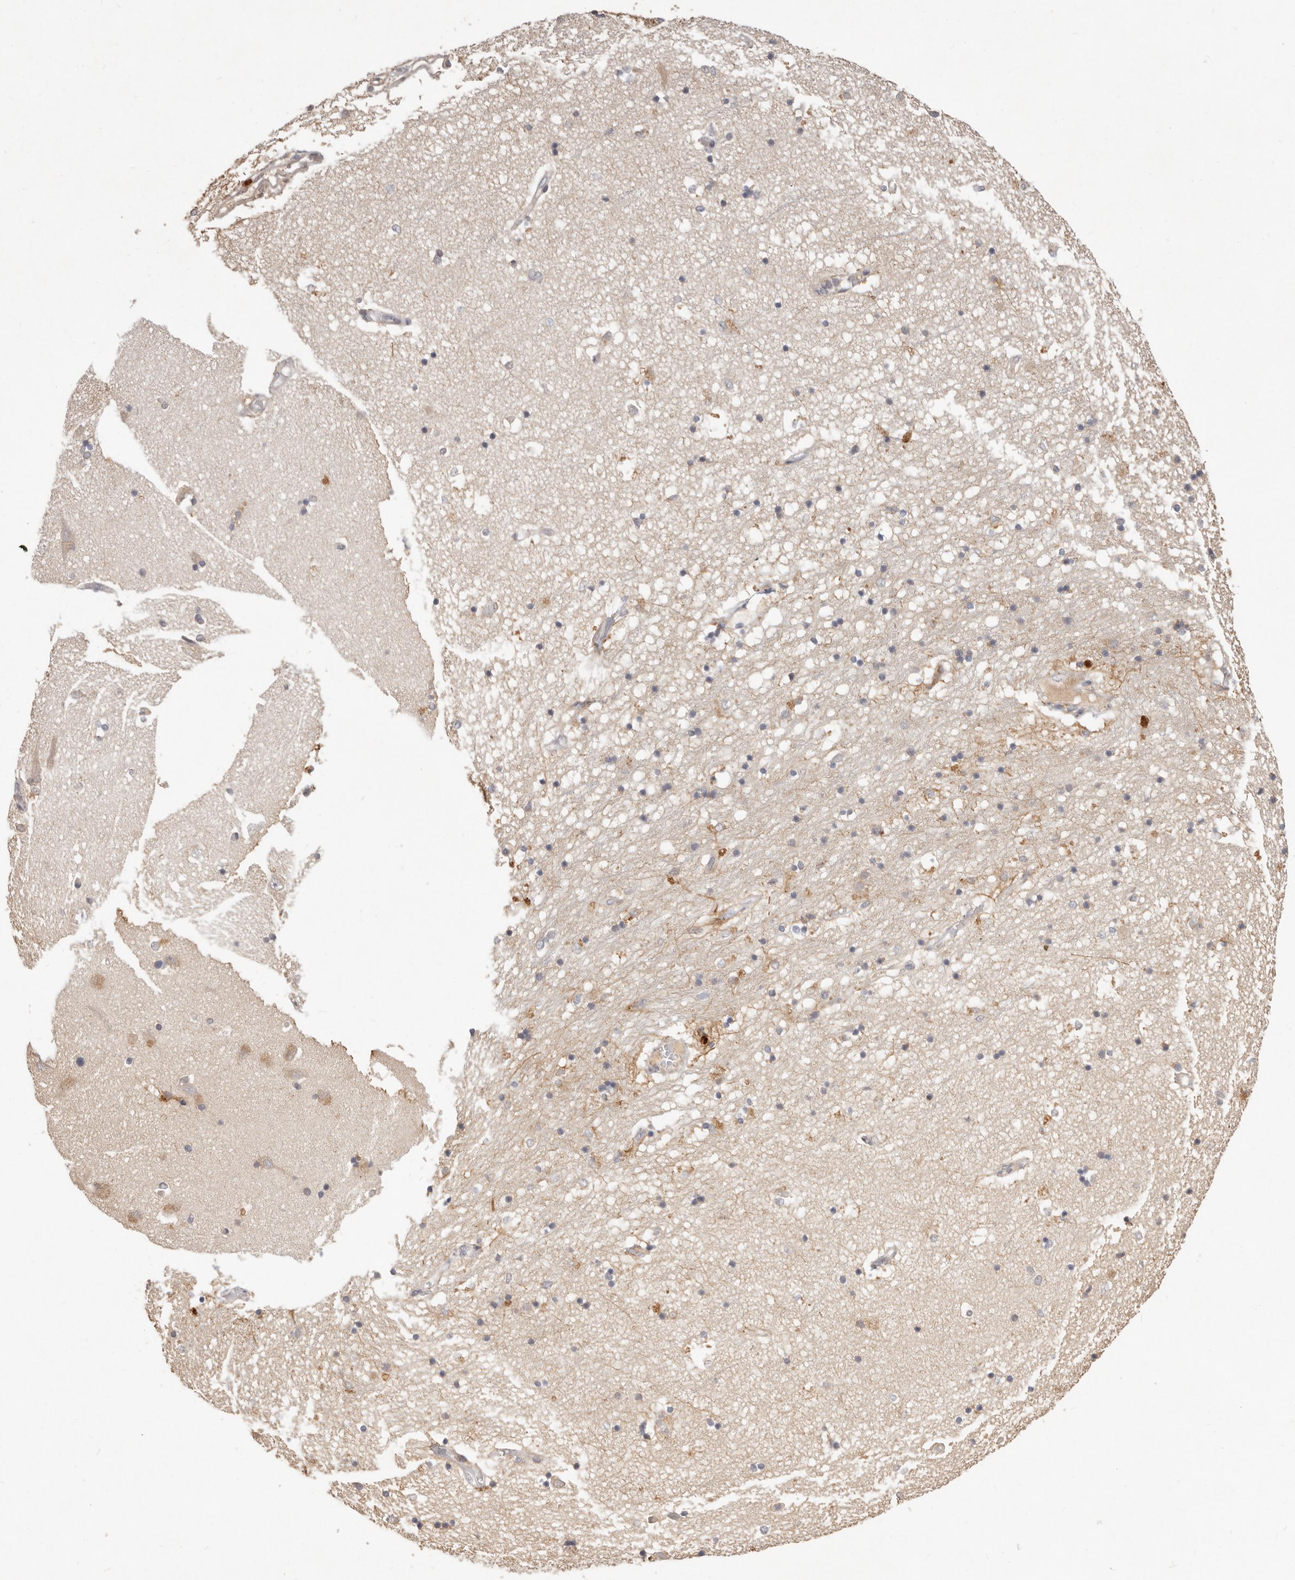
{"staining": {"intensity": "negative", "quantity": "none", "location": "none"}, "tissue": "hippocampus", "cell_type": "Glial cells", "image_type": "normal", "snomed": [{"axis": "morphology", "description": "Normal tissue, NOS"}, {"axis": "topography", "description": "Hippocampus"}], "caption": "A high-resolution image shows IHC staining of normal hippocampus, which reveals no significant positivity in glial cells.", "gene": "MTFR2", "patient": {"sex": "male", "age": 45}}